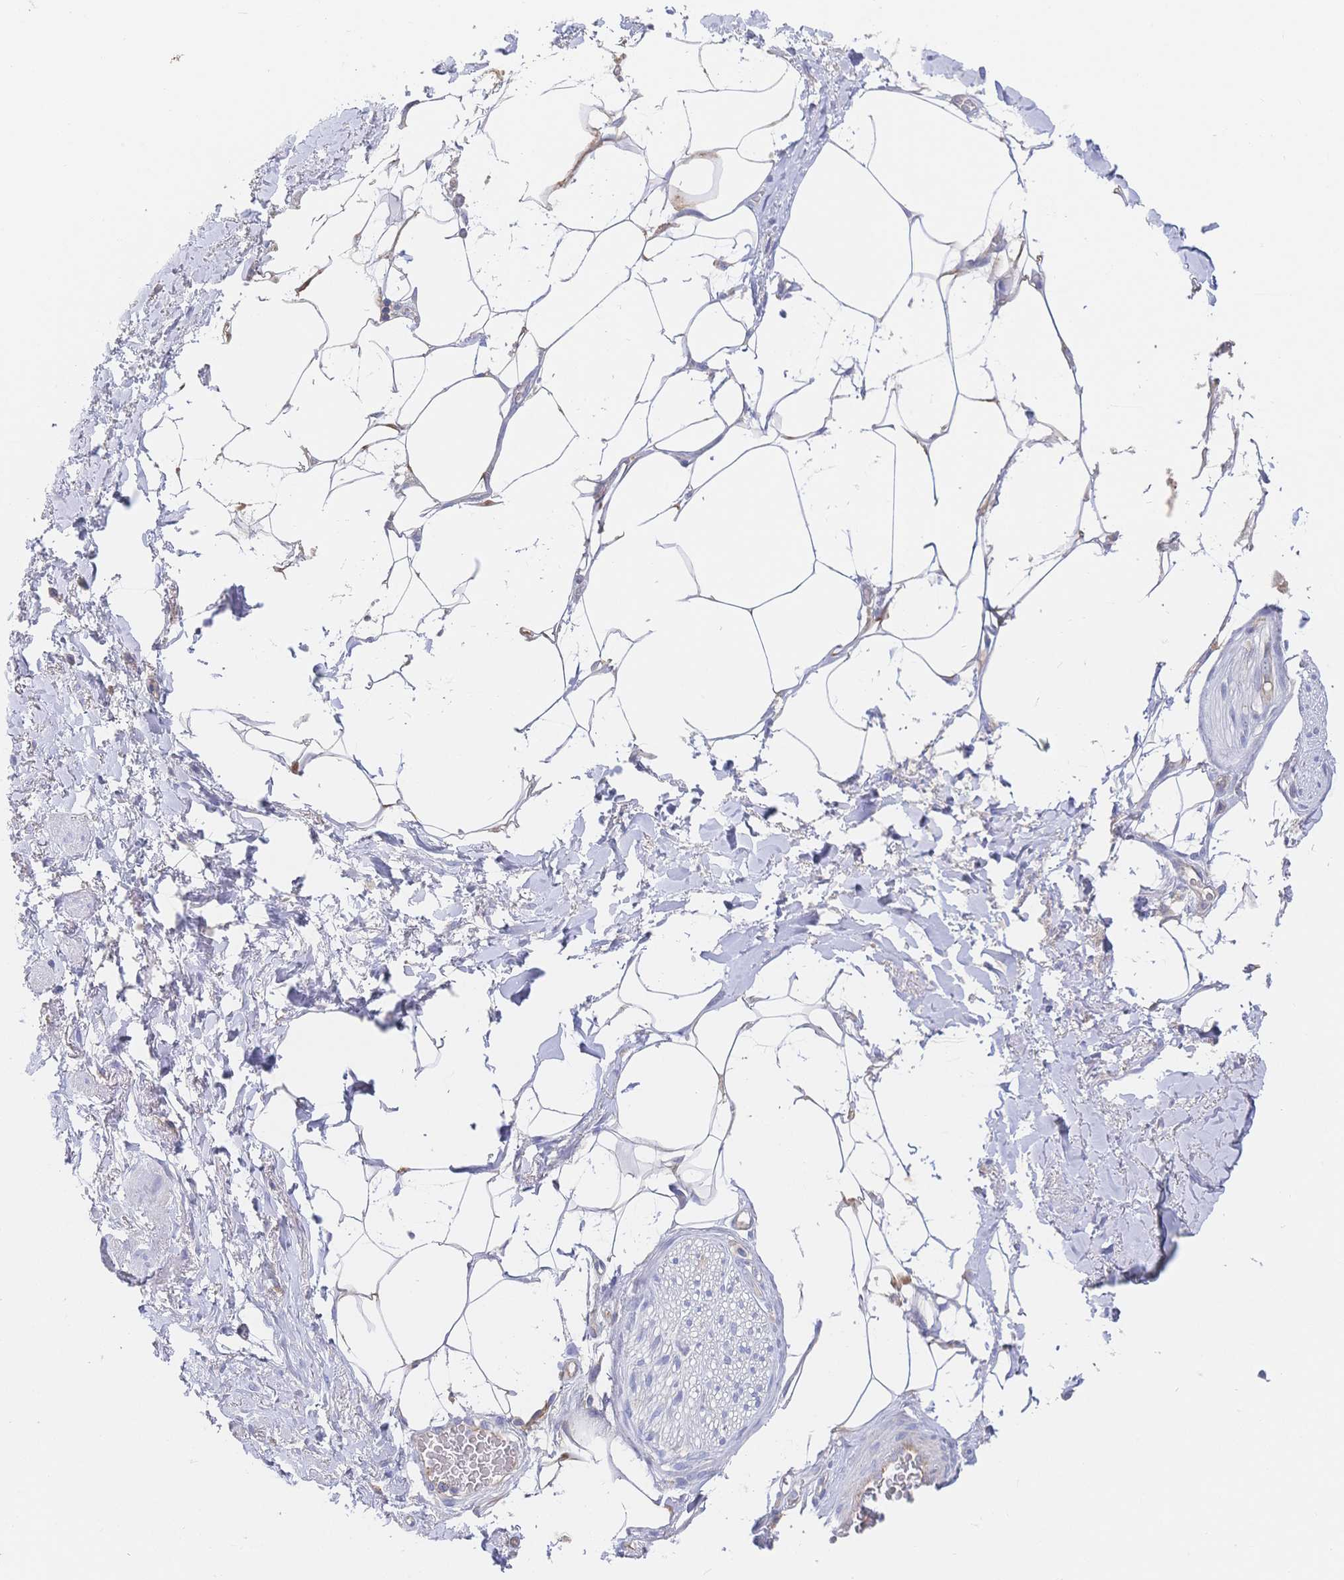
{"staining": {"intensity": "negative", "quantity": "none", "location": "none"}, "tissue": "adipose tissue", "cell_type": "Adipocytes", "image_type": "normal", "snomed": [{"axis": "morphology", "description": "Normal tissue, NOS"}, {"axis": "topography", "description": "Vagina"}, {"axis": "topography", "description": "Peripheral nerve tissue"}], "caption": "Immunohistochemistry (IHC) of unremarkable human adipose tissue displays no expression in adipocytes. Nuclei are stained in blue.", "gene": "F11R", "patient": {"sex": "female", "age": 71}}